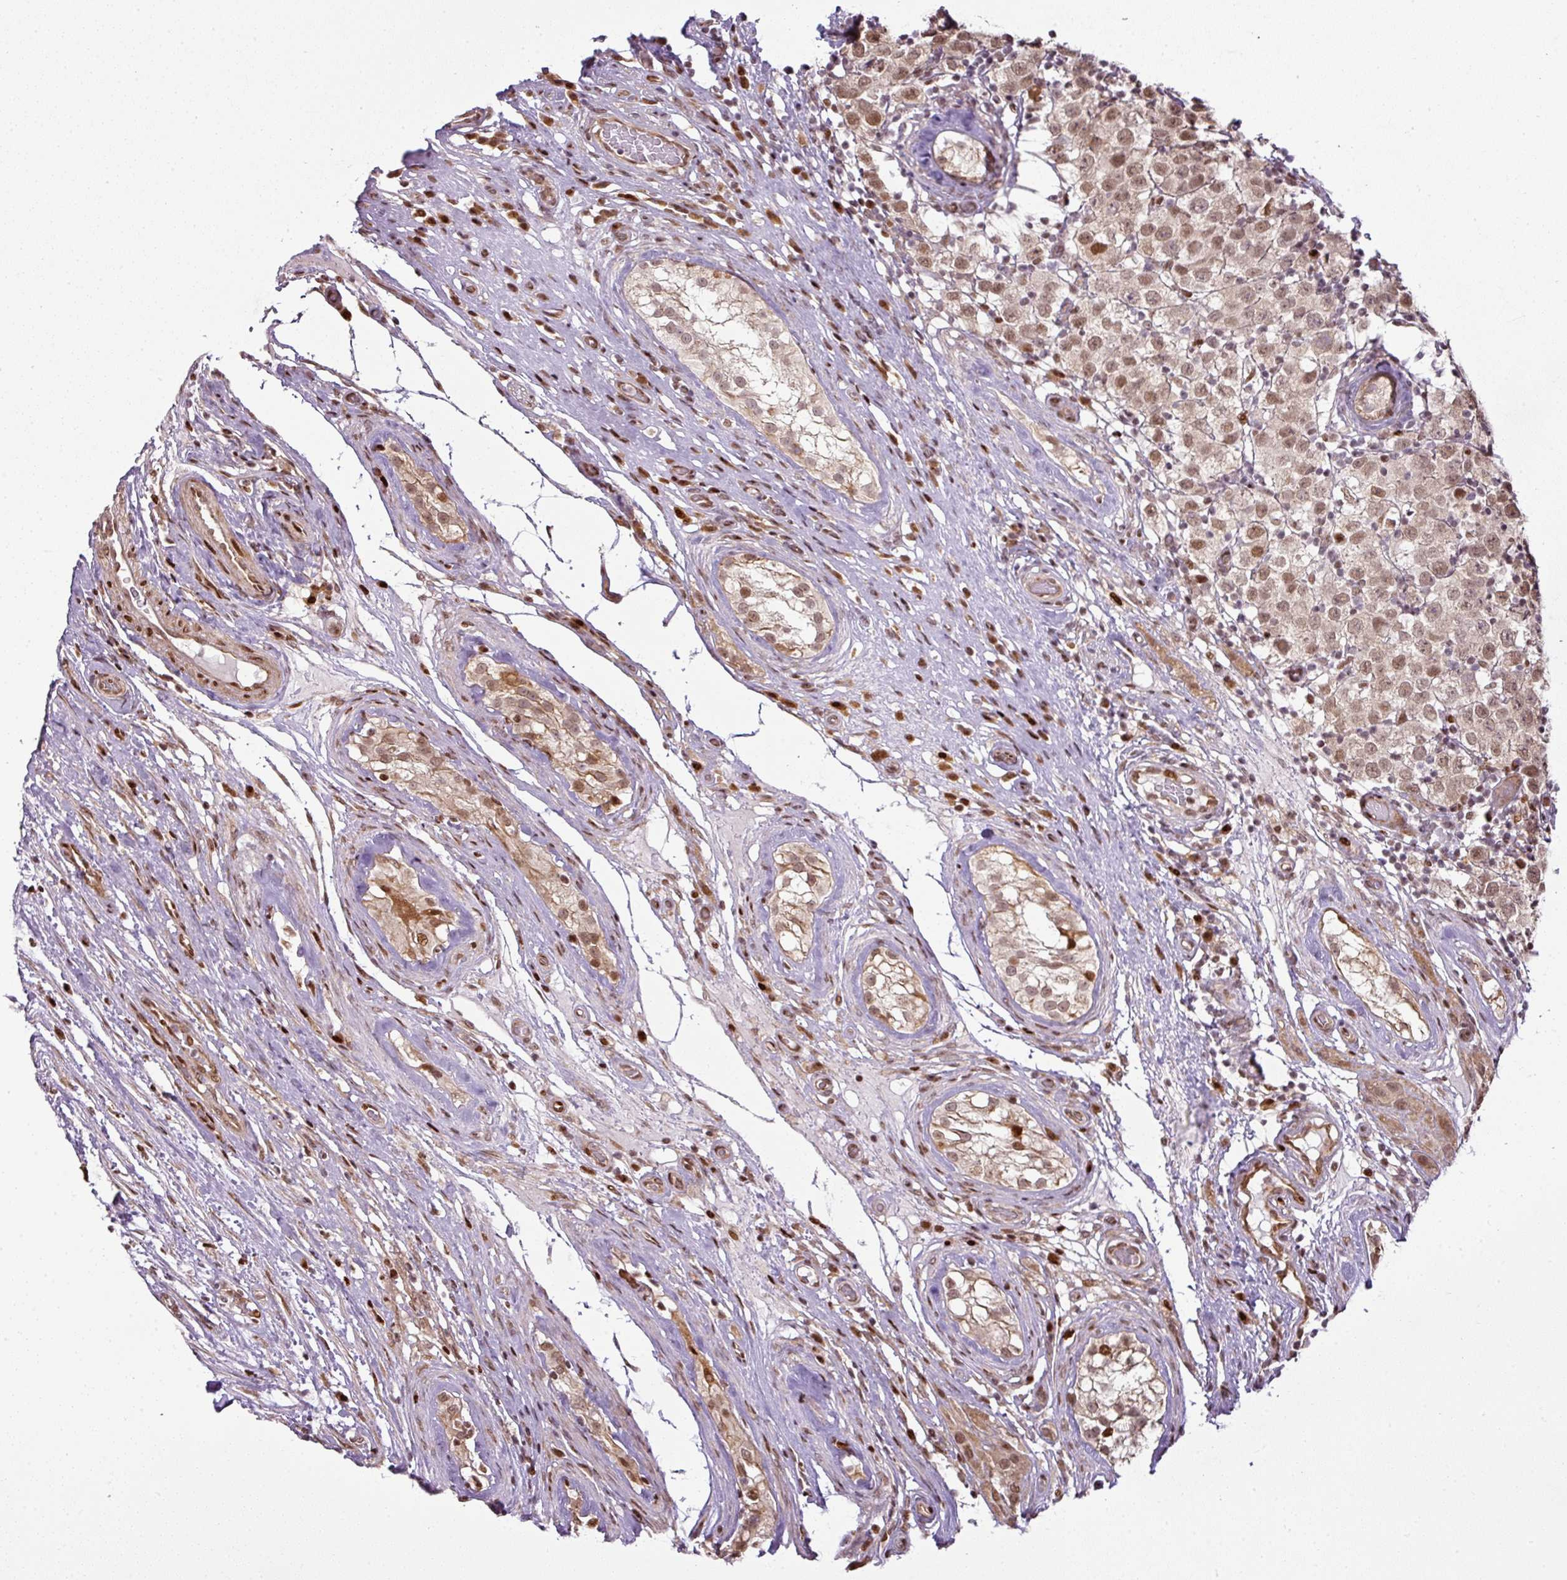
{"staining": {"intensity": "moderate", "quantity": ">75%", "location": "nuclear"}, "tissue": "testis cancer", "cell_type": "Tumor cells", "image_type": "cancer", "snomed": [{"axis": "morphology", "description": "Seminoma, NOS"}, {"axis": "morphology", "description": "Carcinoma, Embryonal, NOS"}, {"axis": "topography", "description": "Testis"}], "caption": "The immunohistochemical stain labels moderate nuclear staining in tumor cells of testis embryonal carcinoma tissue.", "gene": "MYSM1", "patient": {"sex": "male", "age": 41}}